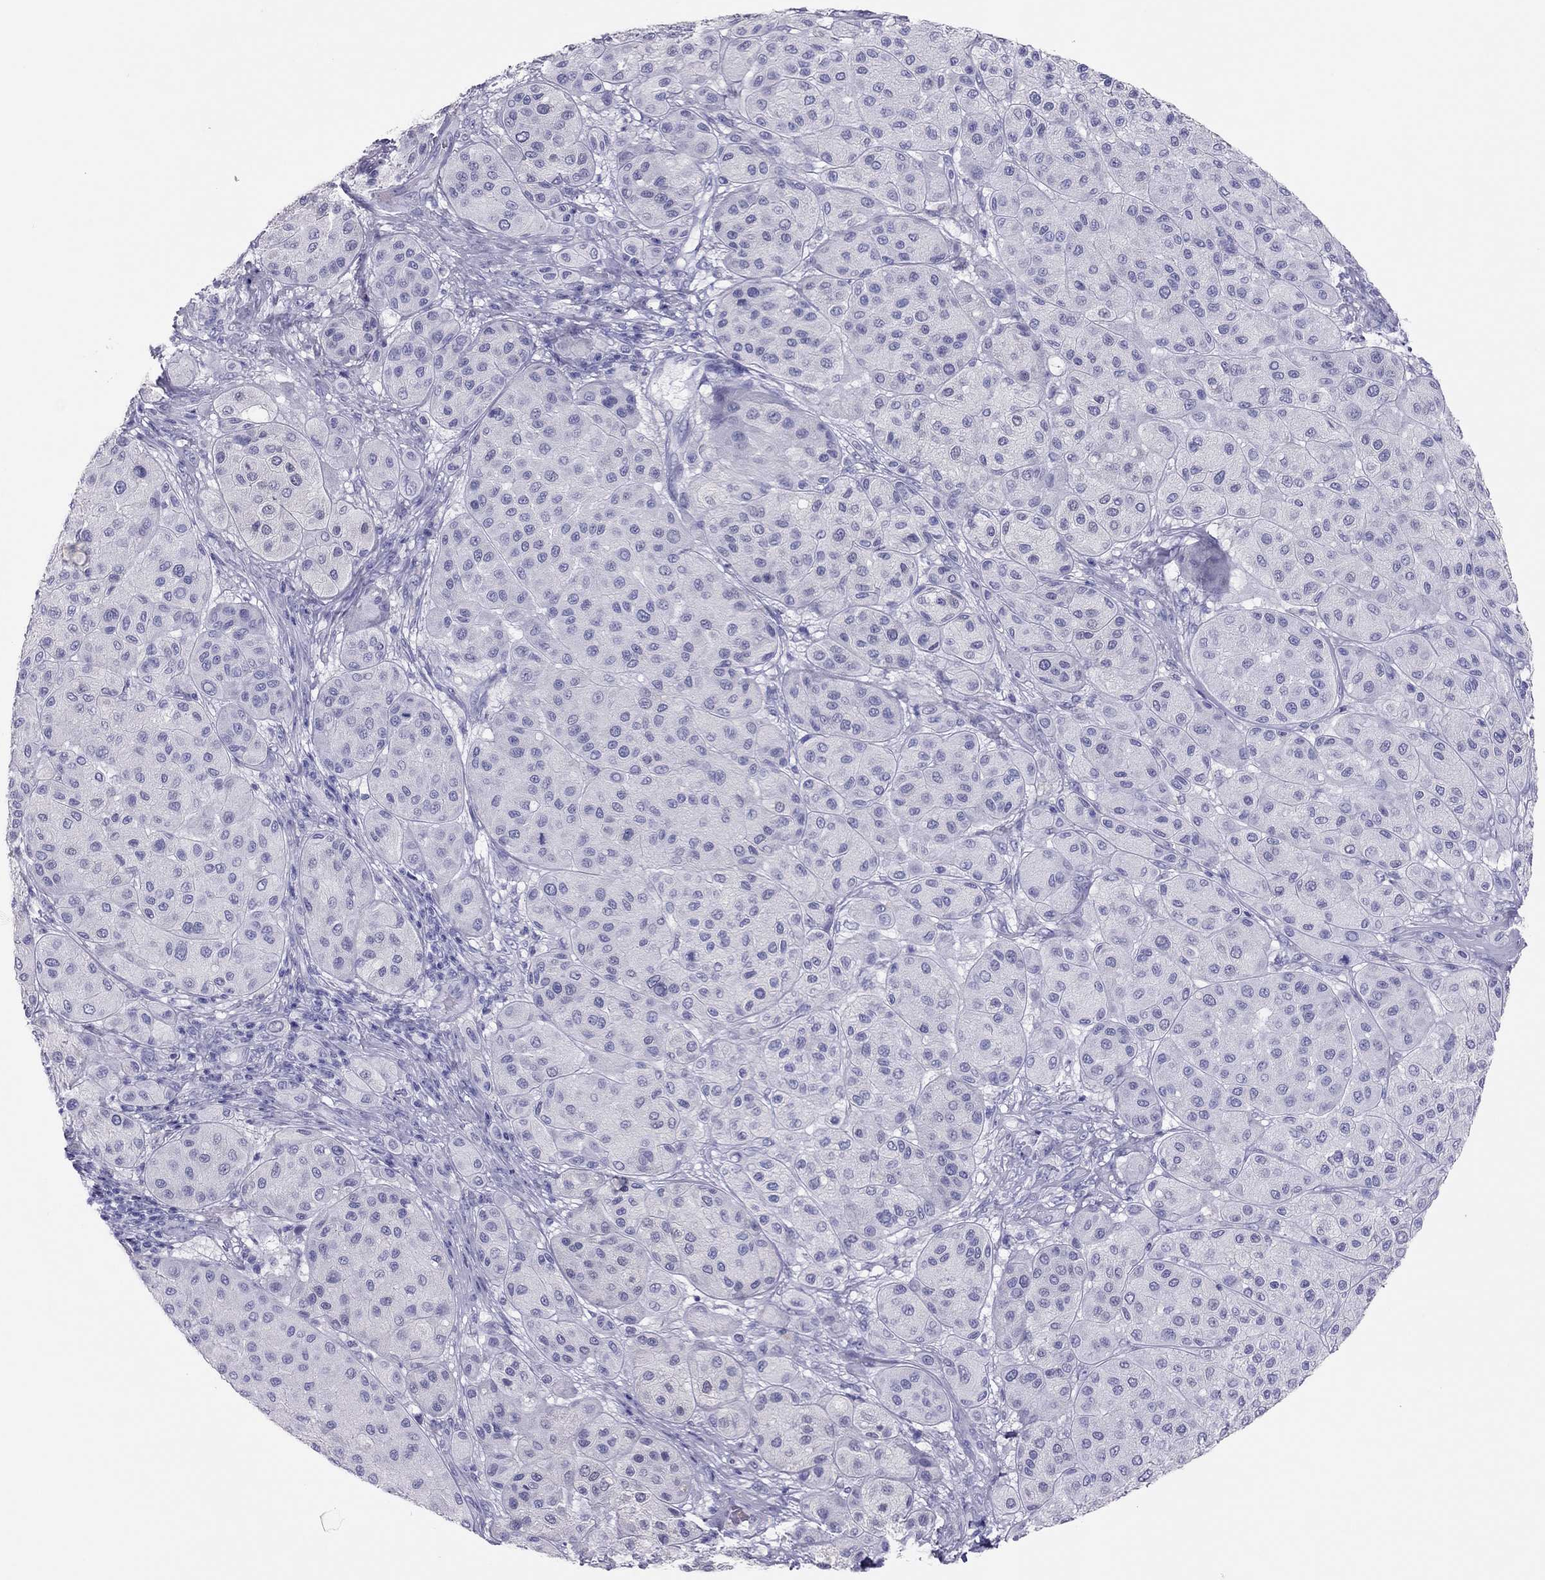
{"staining": {"intensity": "negative", "quantity": "none", "location": "none"}, "tissue": "melanoma", "cell_type": "Tumor cells", "image_type": "cancer", "snomed": [{"axis": "morphology", "description": "Malignant melanoma, Metastatic site"}, {"axis": "topography", "description": "Smooth muscle"}], "caption": "Tumor cells show no significant protein expression in malignant melanoma (metastatic site).", "gene": "TSHB", "patient": {"sex": "male", "age": 41}}